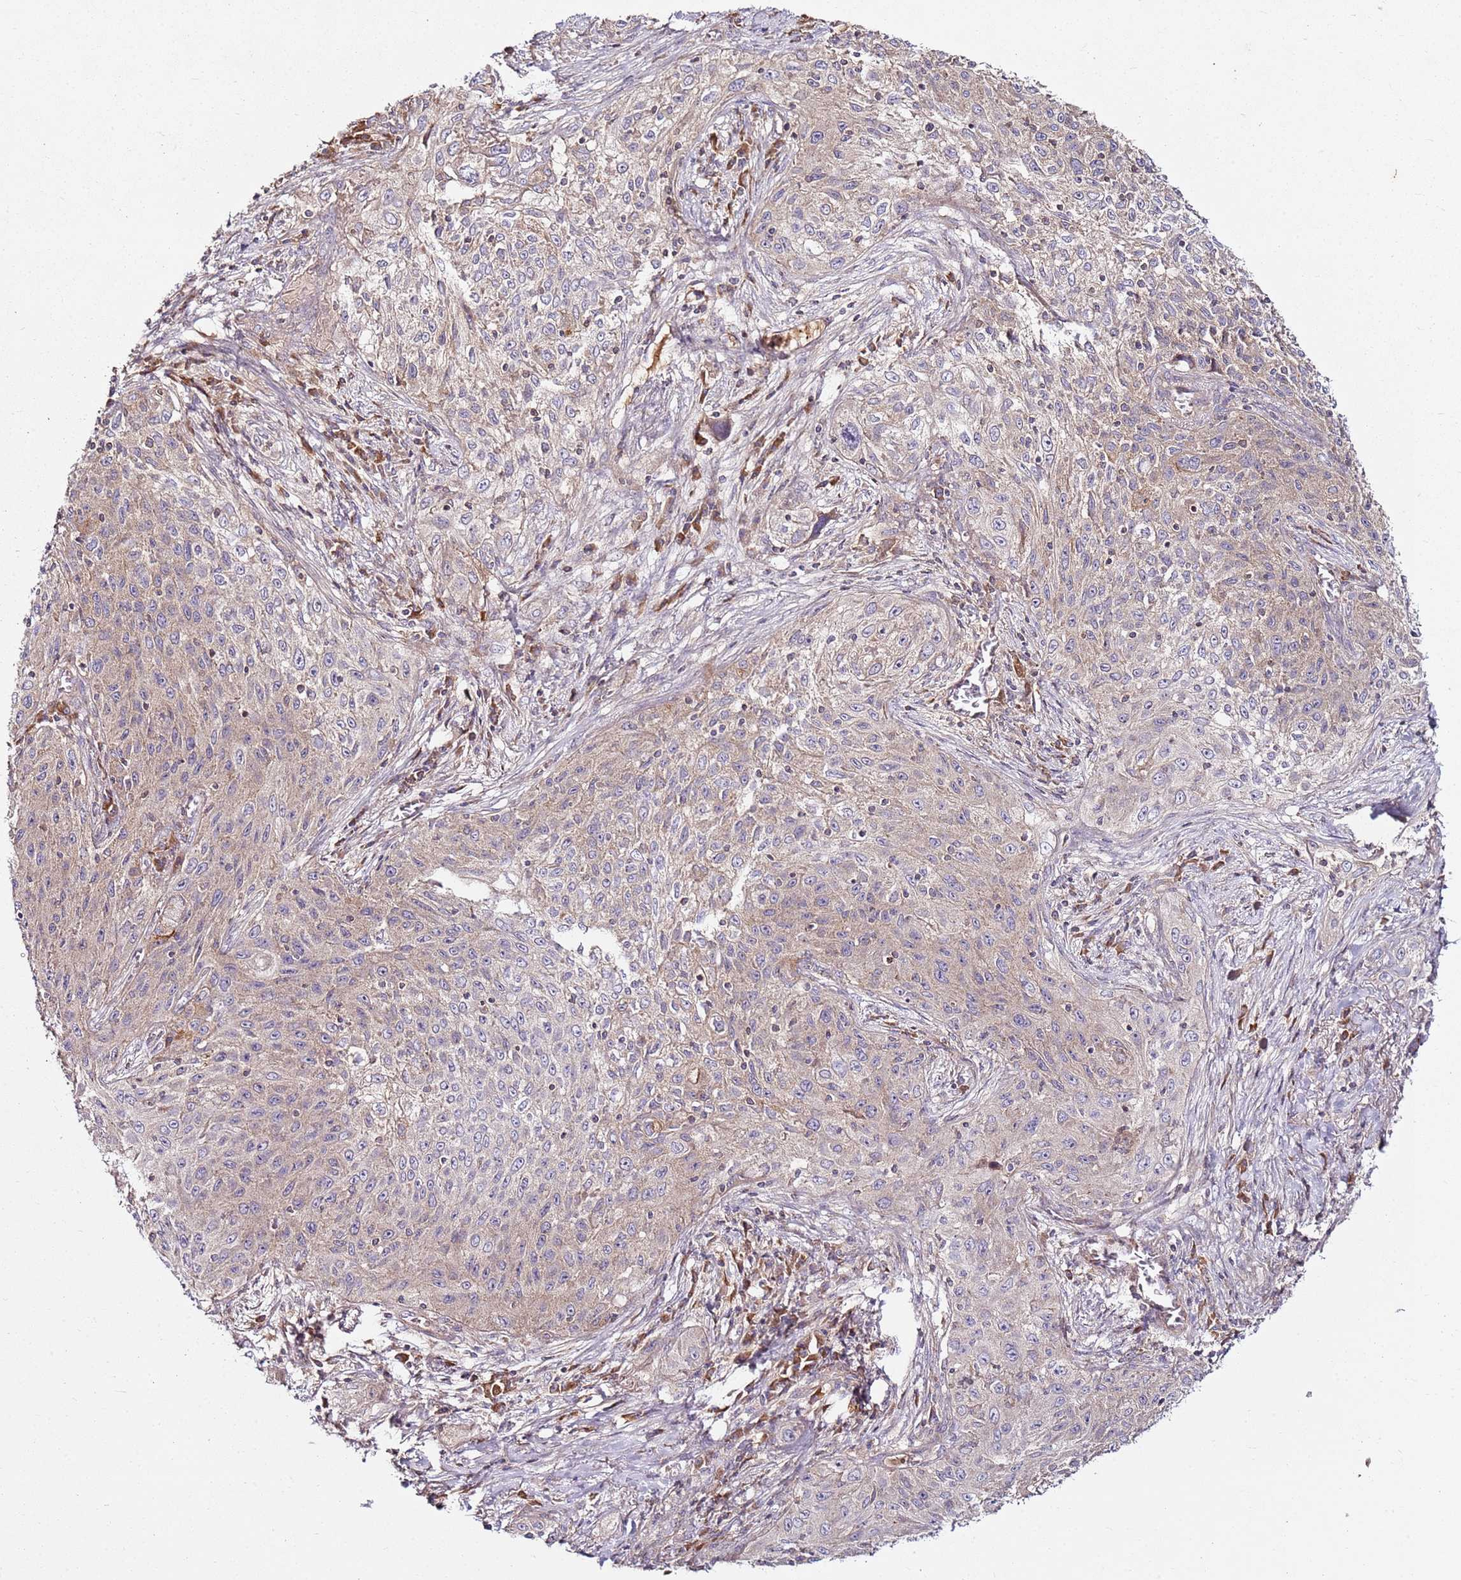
{"staining": {"intensity": "weak", "quantity": "<25%", "location": "cytoplasmic/membranous"}, "tissue": "lung cancer", "cell_type": "Tumor cells", "image_type": "cancer", "snomed": [{"axis": "morphology", "description": "Squamous cell carcinoma, NOS"}, {"axis": "topography", "description": "Lung"}], "caption": "Image shows no significant protein expression in tumor cells of lung squamous cell carcinoma.", "gene": "KRTAP21-3", "patient": {"sex": "female", "age": 69}}